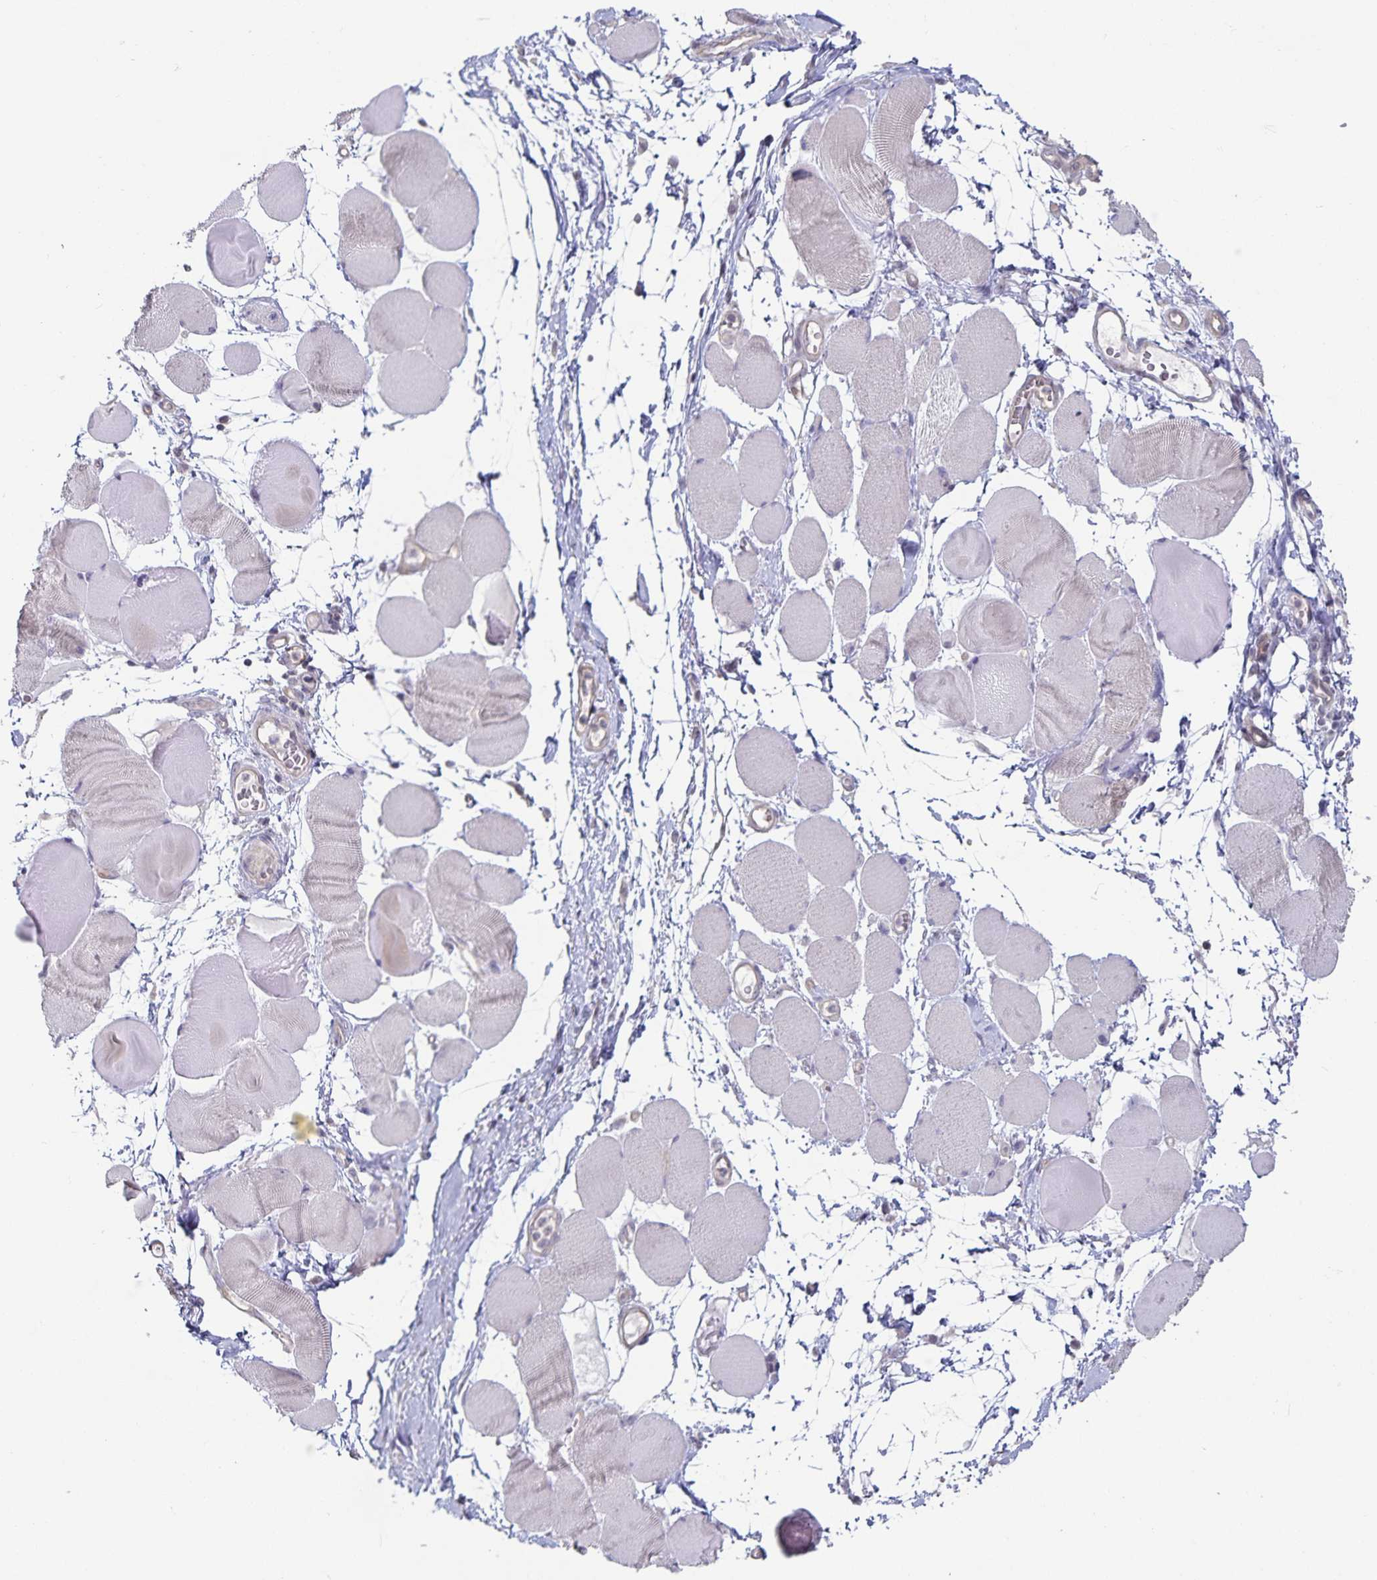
{"staining": {"intensity": "negative", "quantity": "none", "location": "none"}, "tissue": "skeletal muscle", "cell_type": "Myocytes", "image_type": "normal", "snomed": [{"axis": "morphology", "description": "Normal tissue, NOS"}, {"axis": "topography", "description": "Skeletal muscle"}], "caption": "Immunohistochemistry (IHC) of unremarkable human skeletal muscle shows no expression in myocytes. Nuclei are stained in blue.", "gene": "DNAH9", "patient": {"sex": "female", "age": 75}}